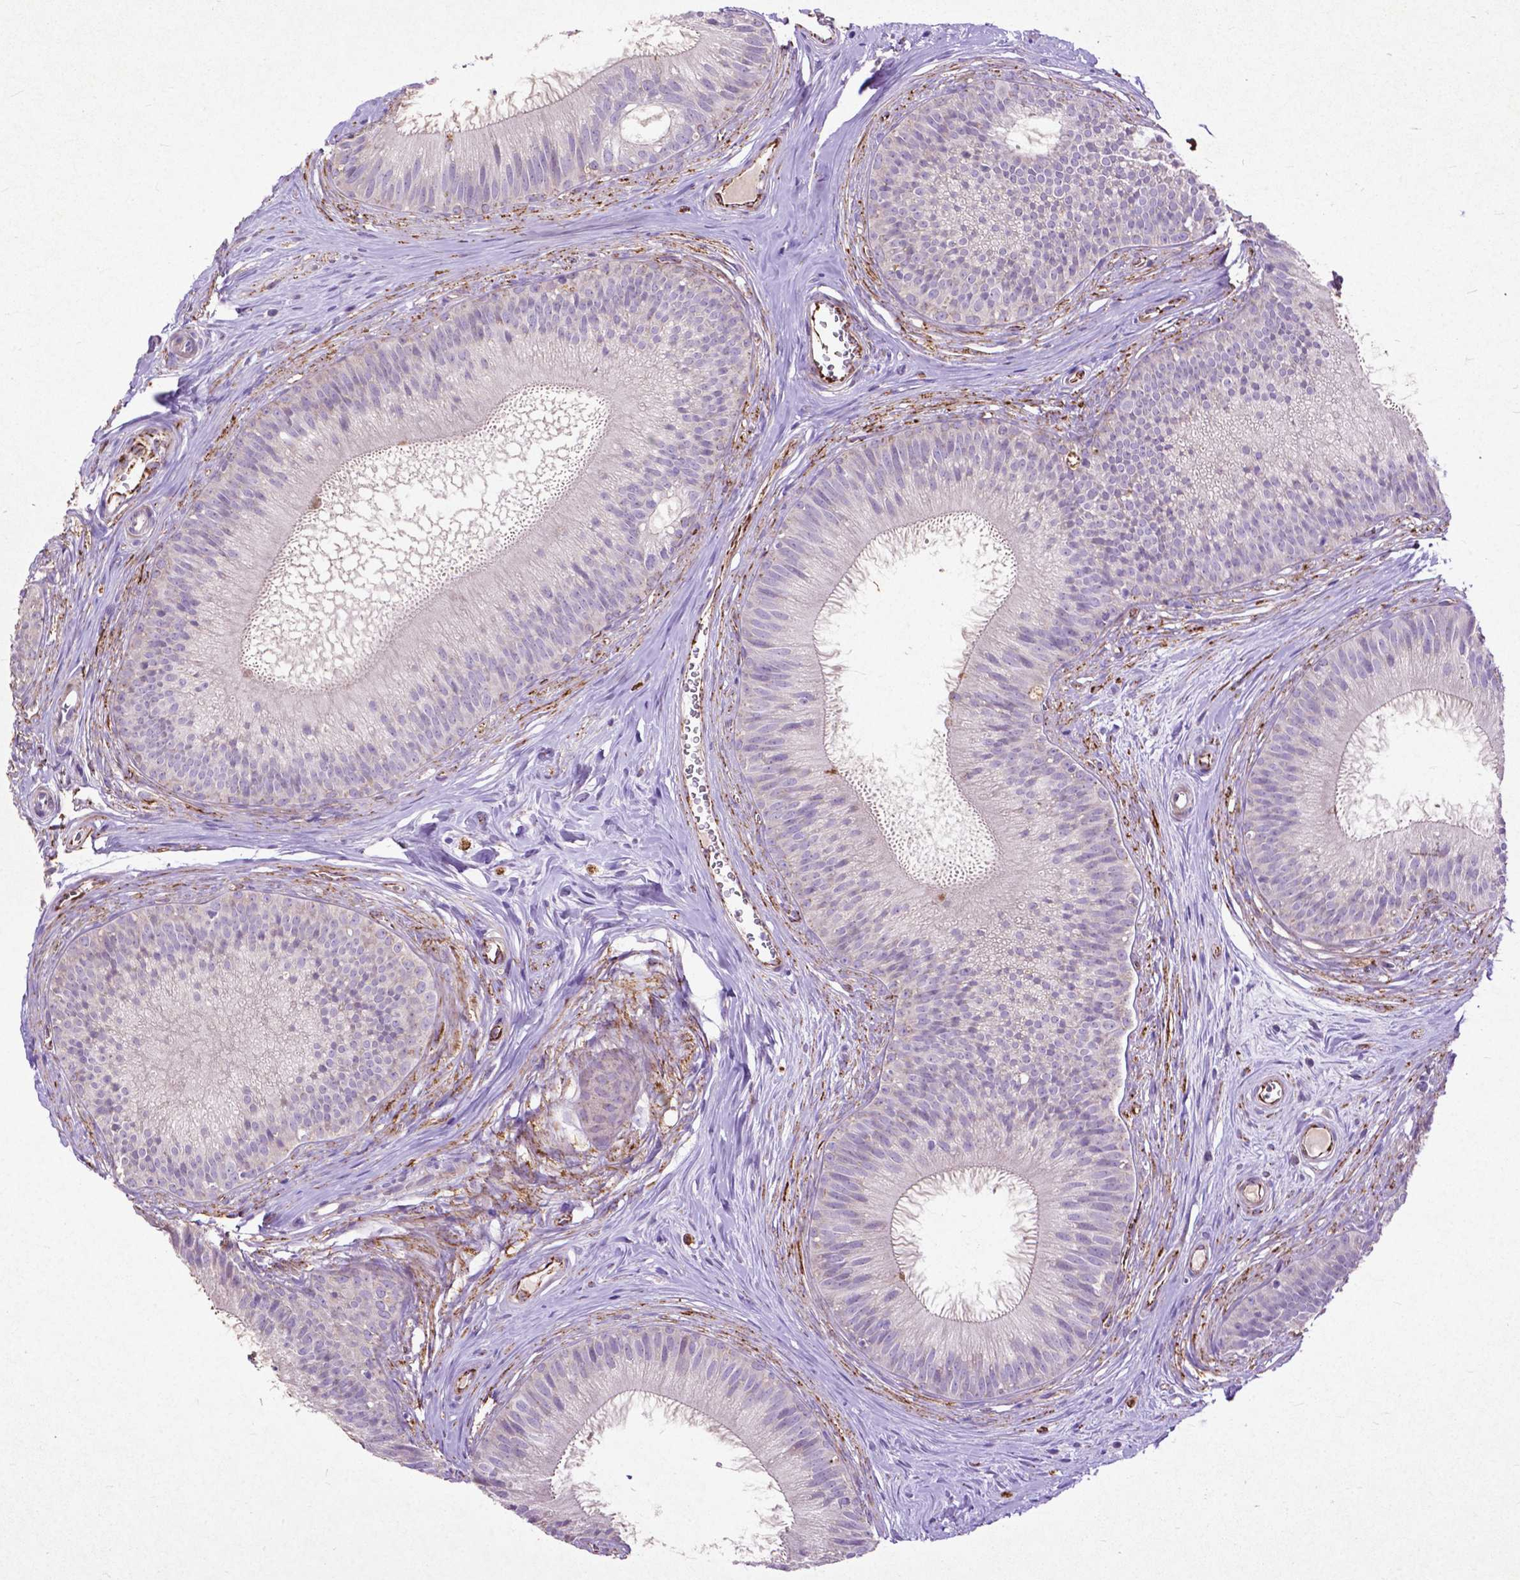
{"staining": {"intensity": "moderate", "quantity": "<25%", "location": "cytoplasmic/membranous"}, "tissue": "epididymis", "cell_type": "Glandular cells", "image_type": "normal", "snomed": [{"axis": "morphology", "description": "Normal tissue, NOS"}, {"axis": "topography", "description": "Epididymis"}], "caption": "A high-resolution histopathology image shows immunohistochemistry (IHC) staining of benign epididymis, which shows moderate cytoplasmic/membranous expression in approximately <25% of glandular cells.", "gene": "THEGL", "patient": {"sex": "male", "age": 24}}